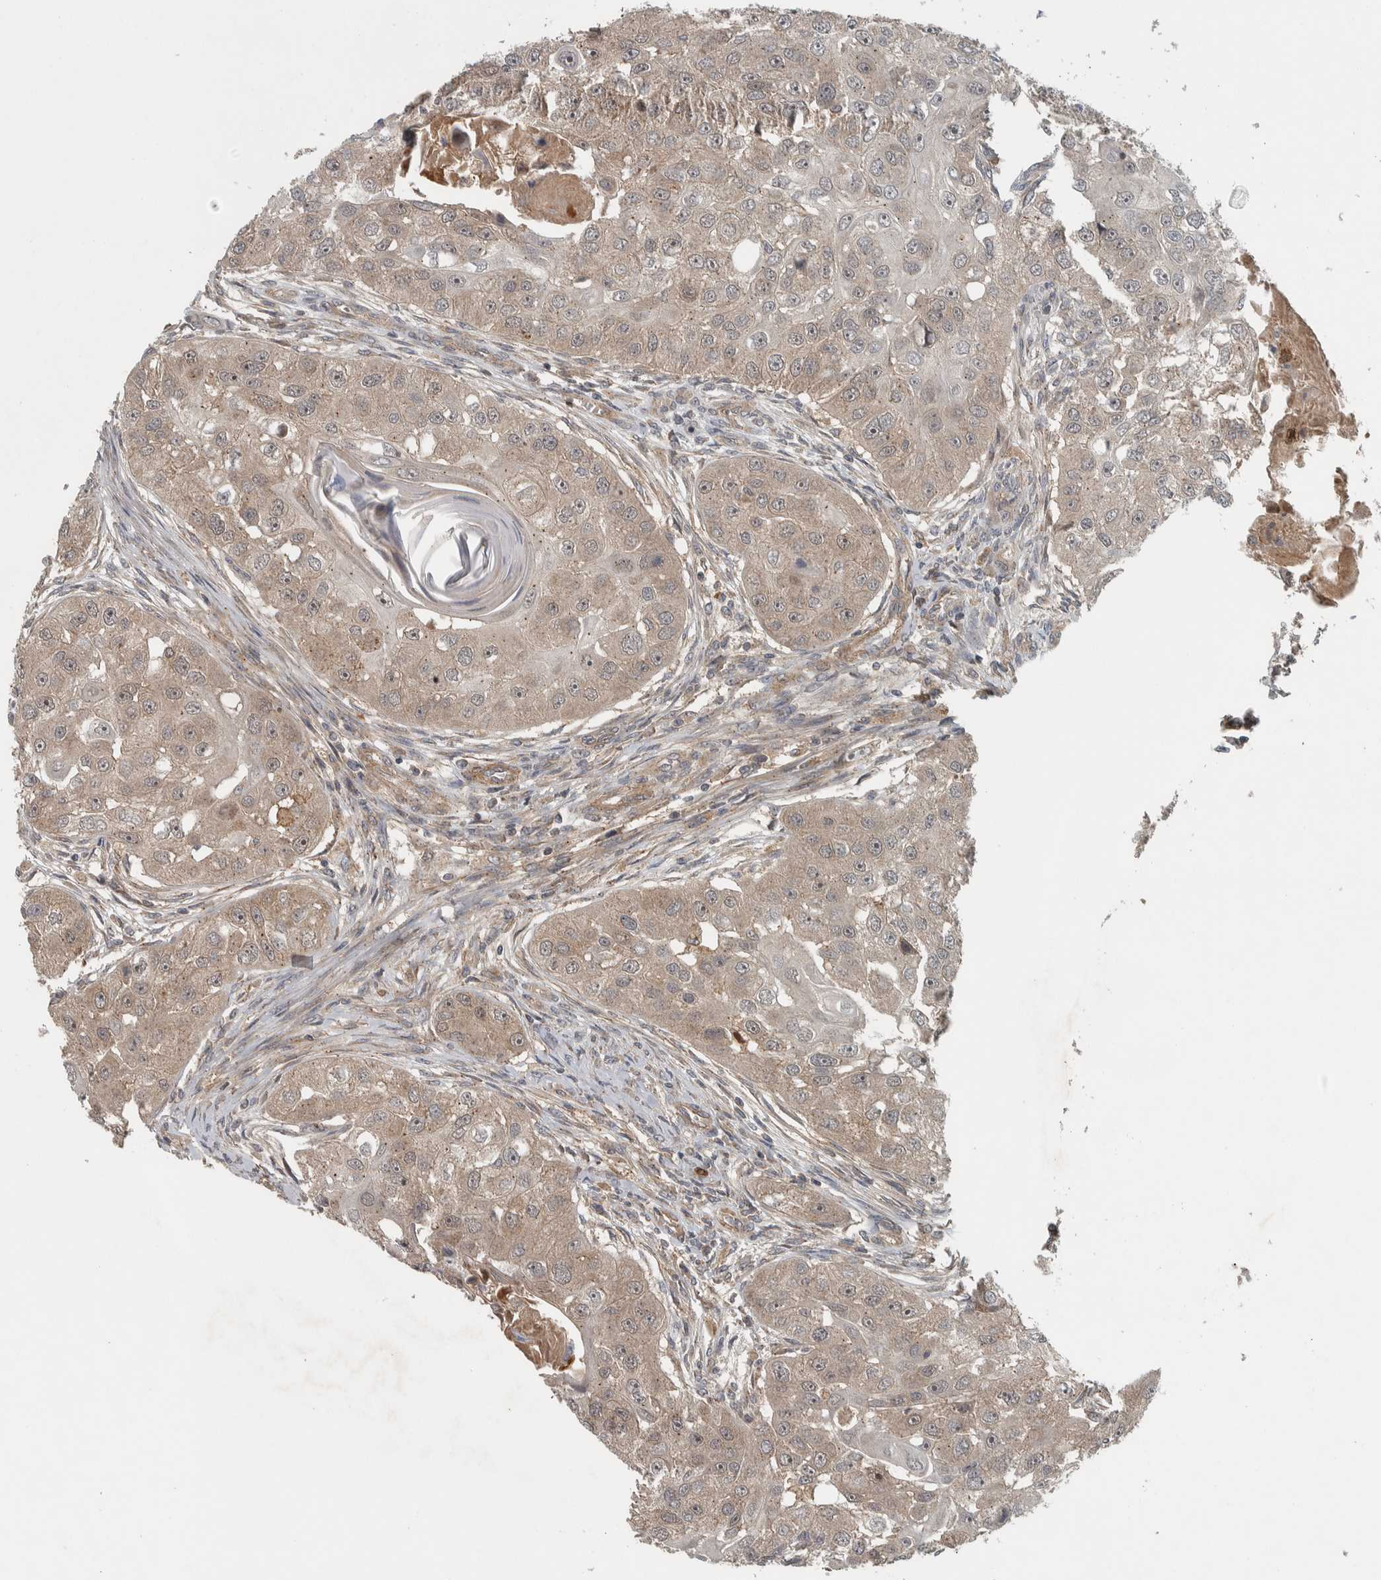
{"staining": {"intensity": "weak", "quantity": ">75%", "location": "cytoplasmic/membranous,nuclear"}, "tissue": "head and neck cancer", "cell_type": "Tumor cells", "image_type": "cancer", "snomed": [{"axis": "morphology", "description": "Normal tissue, NOS"}, {"axis": "morphology", "description": "Squamous cell carcinoma, NOS"}, {"axis": "topography", "description": "Skeletal muscle"}, {"axis": "topography", "description": "Head-Neck"}], "caption": "About >75% of tumor cells in head and neck cancer show weak cytoplasmic/membranous and nuclear protein expression as visualized by brown immunohistochemical staining.", "gene": "LBHD1", "patient": {"sex": "male", "age": 51}}